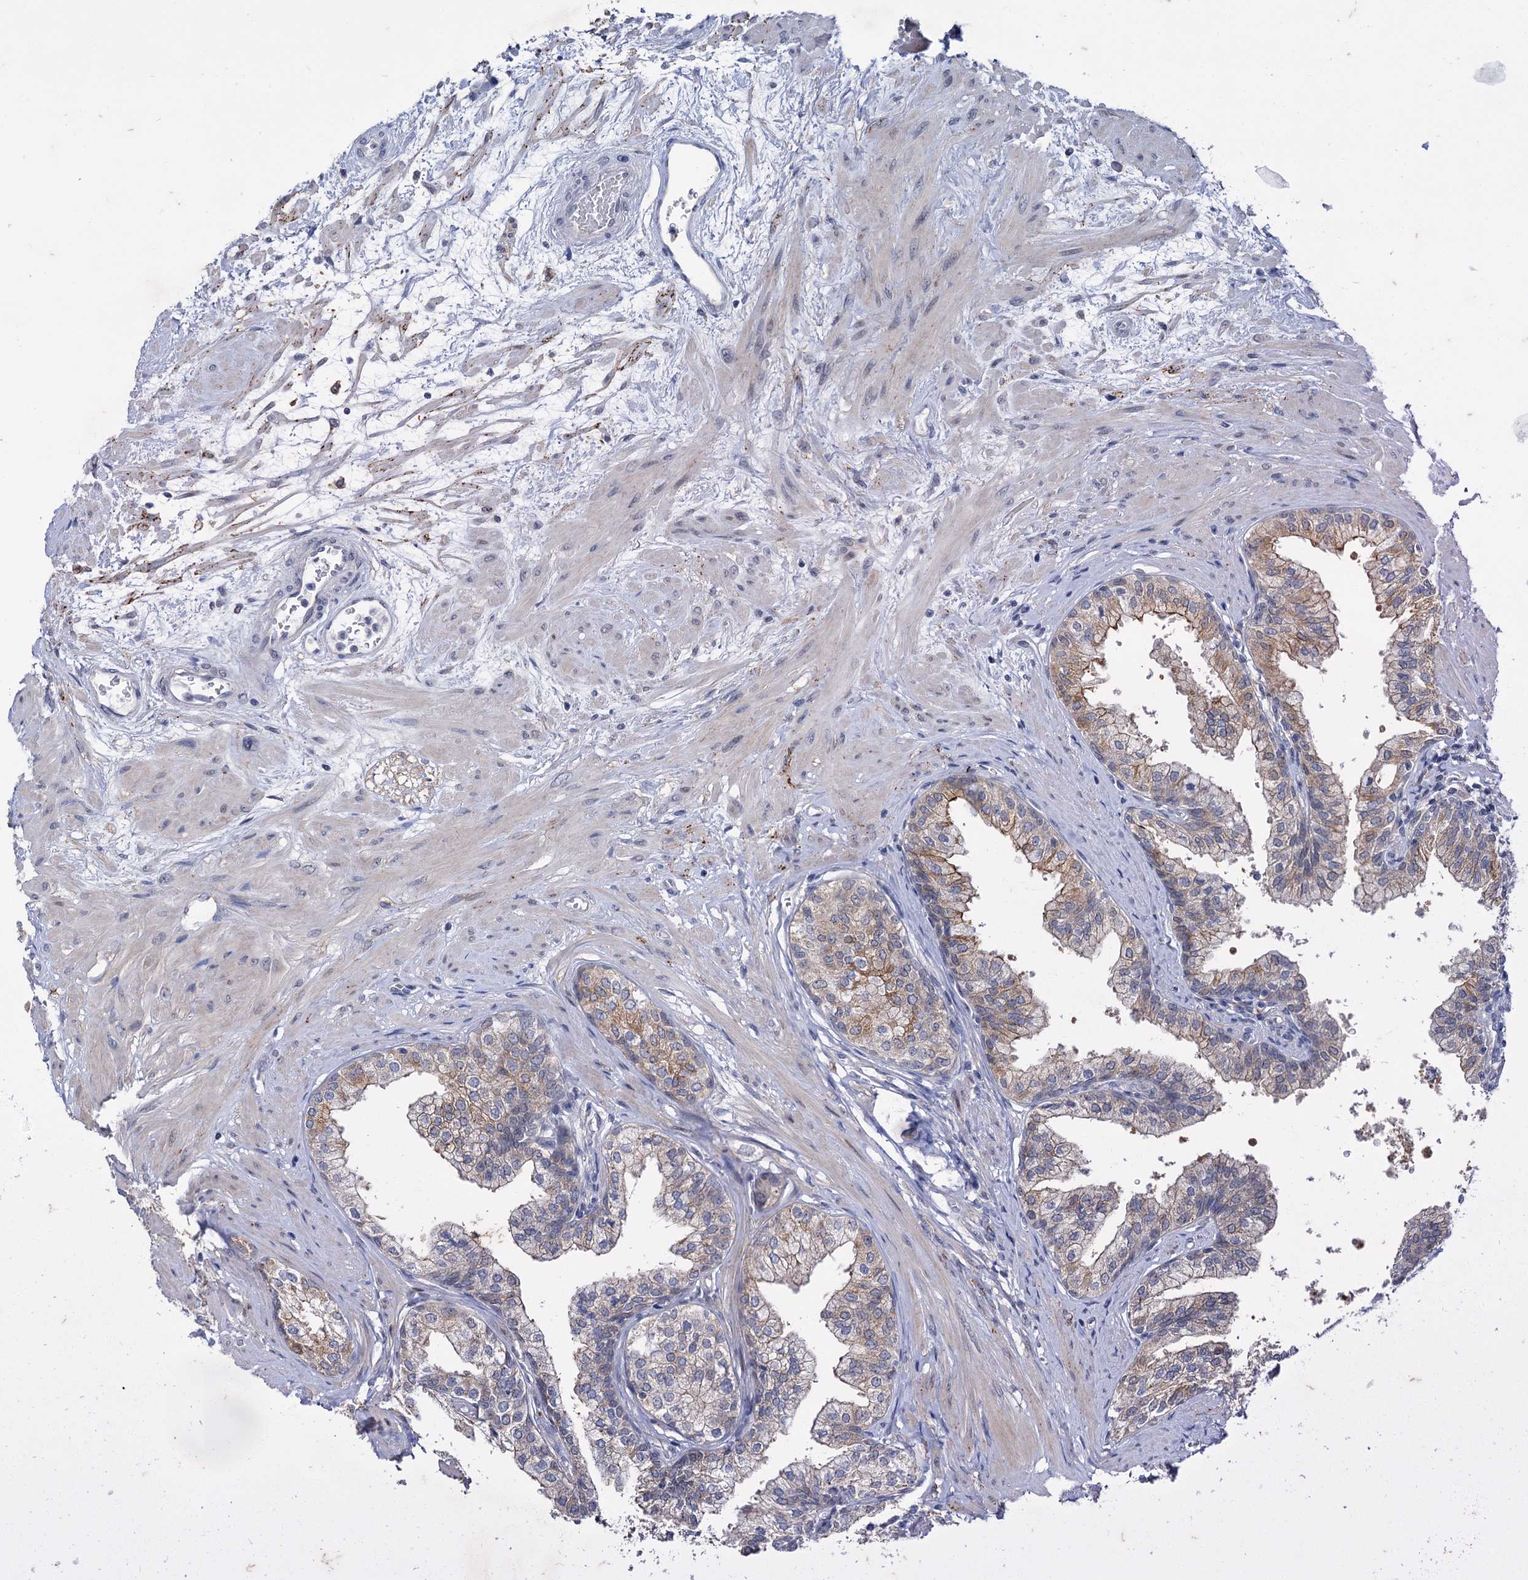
{"staining": {"intensity": "moderate", "quantity": ">75%", "location": "cytoplasmic/membranous"}, "tissue": "prostate", "cell_type": "Glandular cells", "image_type": "normal", "snomed": [{"axis": "morphology", "description": "Normal tissue, NOS"}, {"axis": "topography", "description": "Prostate"}], "caption": "Immunohistochemistry (IHC) of benign prostate shows medium levels of moderate cytoplasmic/membranous expression in approximately >75% of glandular cells.", "gene": "MID1IP1", "patient": {"sex": "male", "age": 60}}